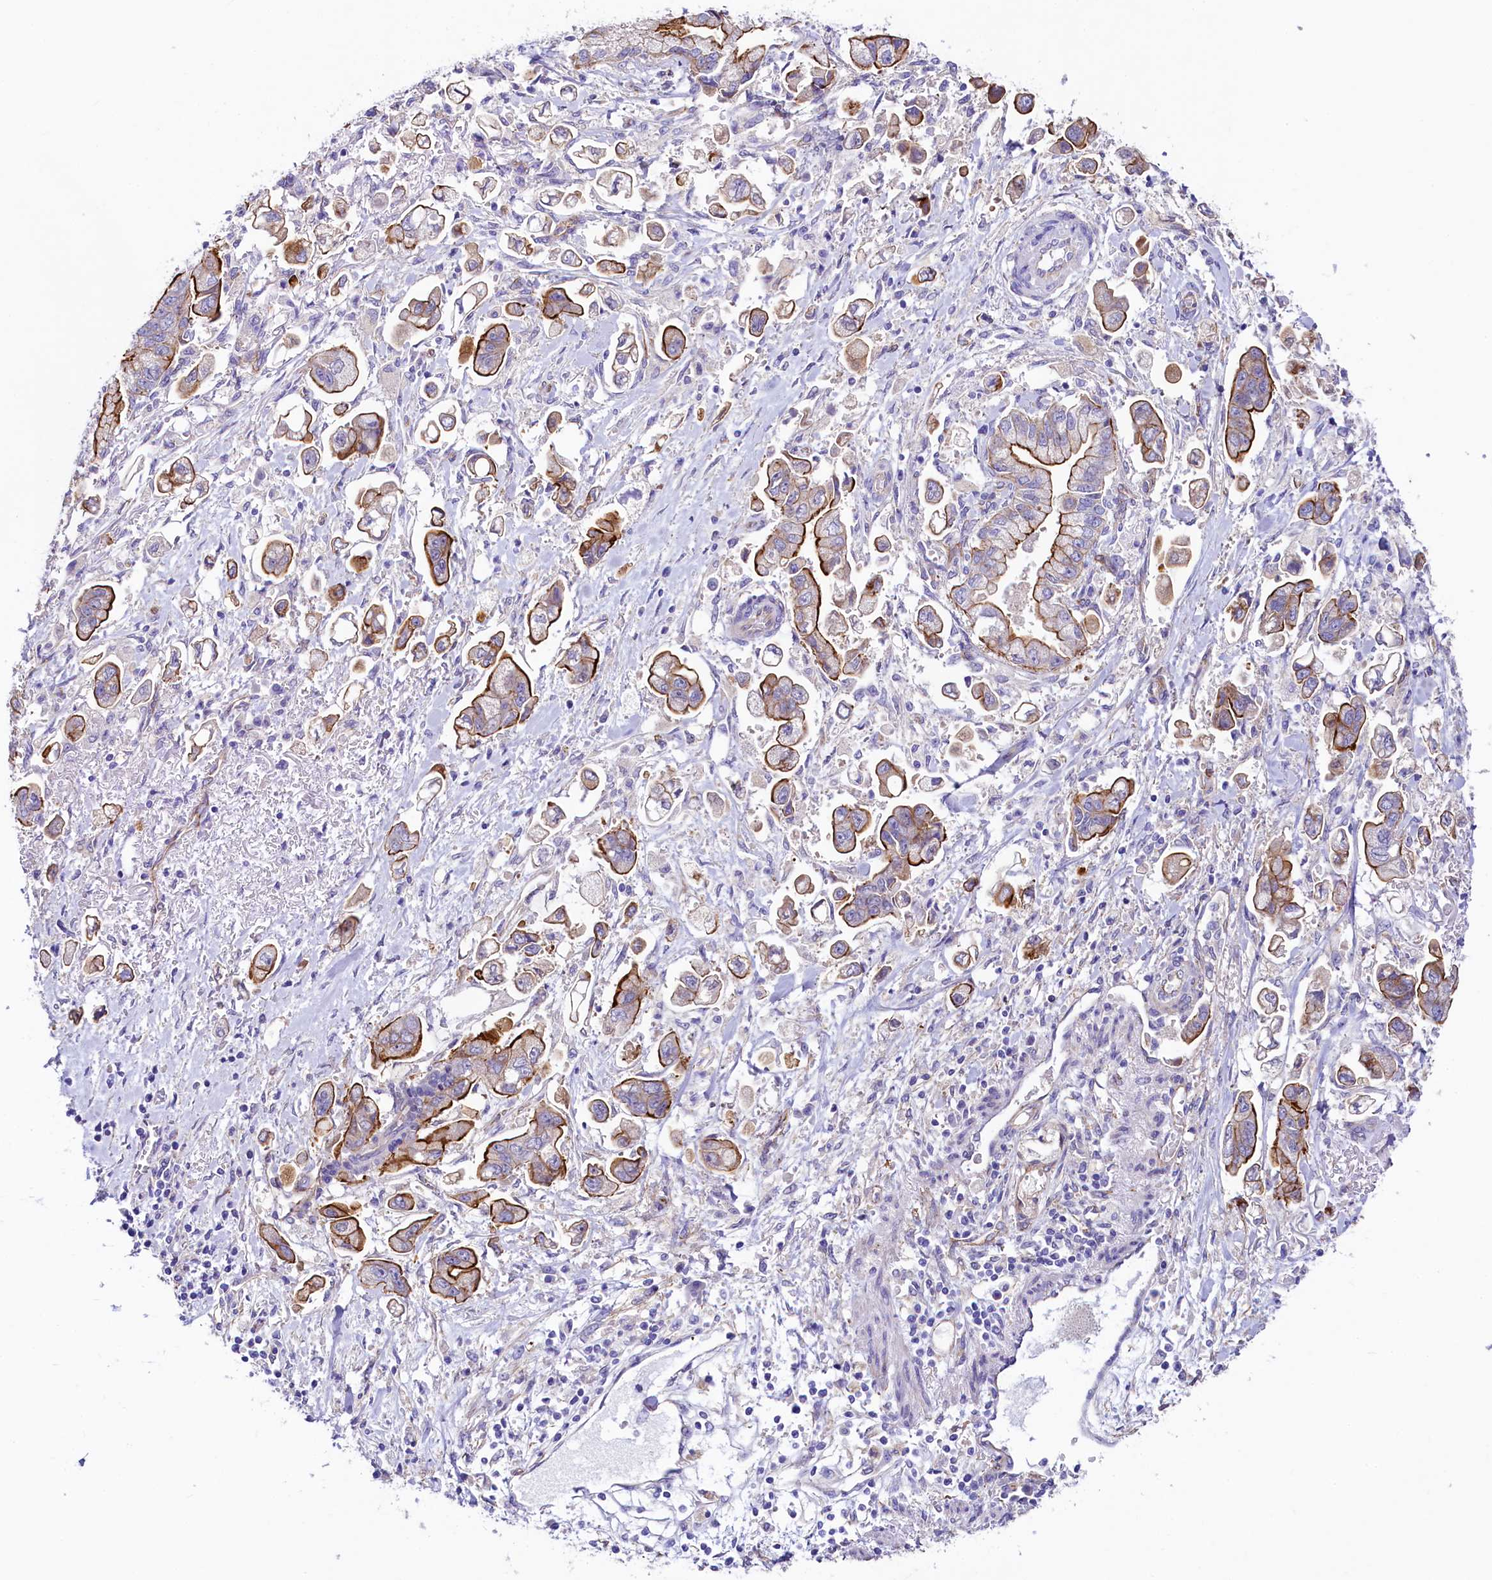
{"staining": {"intensity": "strong", "quantity": "25%-75%", "location": "cytoplasmic/membranous"}, "tissue": "stomach cancer", "cell_type": "Tumor cells", "image_type": "cancer", "snomed": [{"axis": "morphology", "description": "Adenocarcinoma, NOS"}, {"axis": "topography", "description": "Stomach"}], "caption": "Protein staining reveals strong cytoplasmic/membranous expression in about 25%-75% of tumor cells in adenocarcinoma (stomach). Immunohistochemistry (ihc) stains the protein in brown and the nuclei are stained blue.", "gene": "SLF1", "patient": {"sex": "male", "age": 62}}